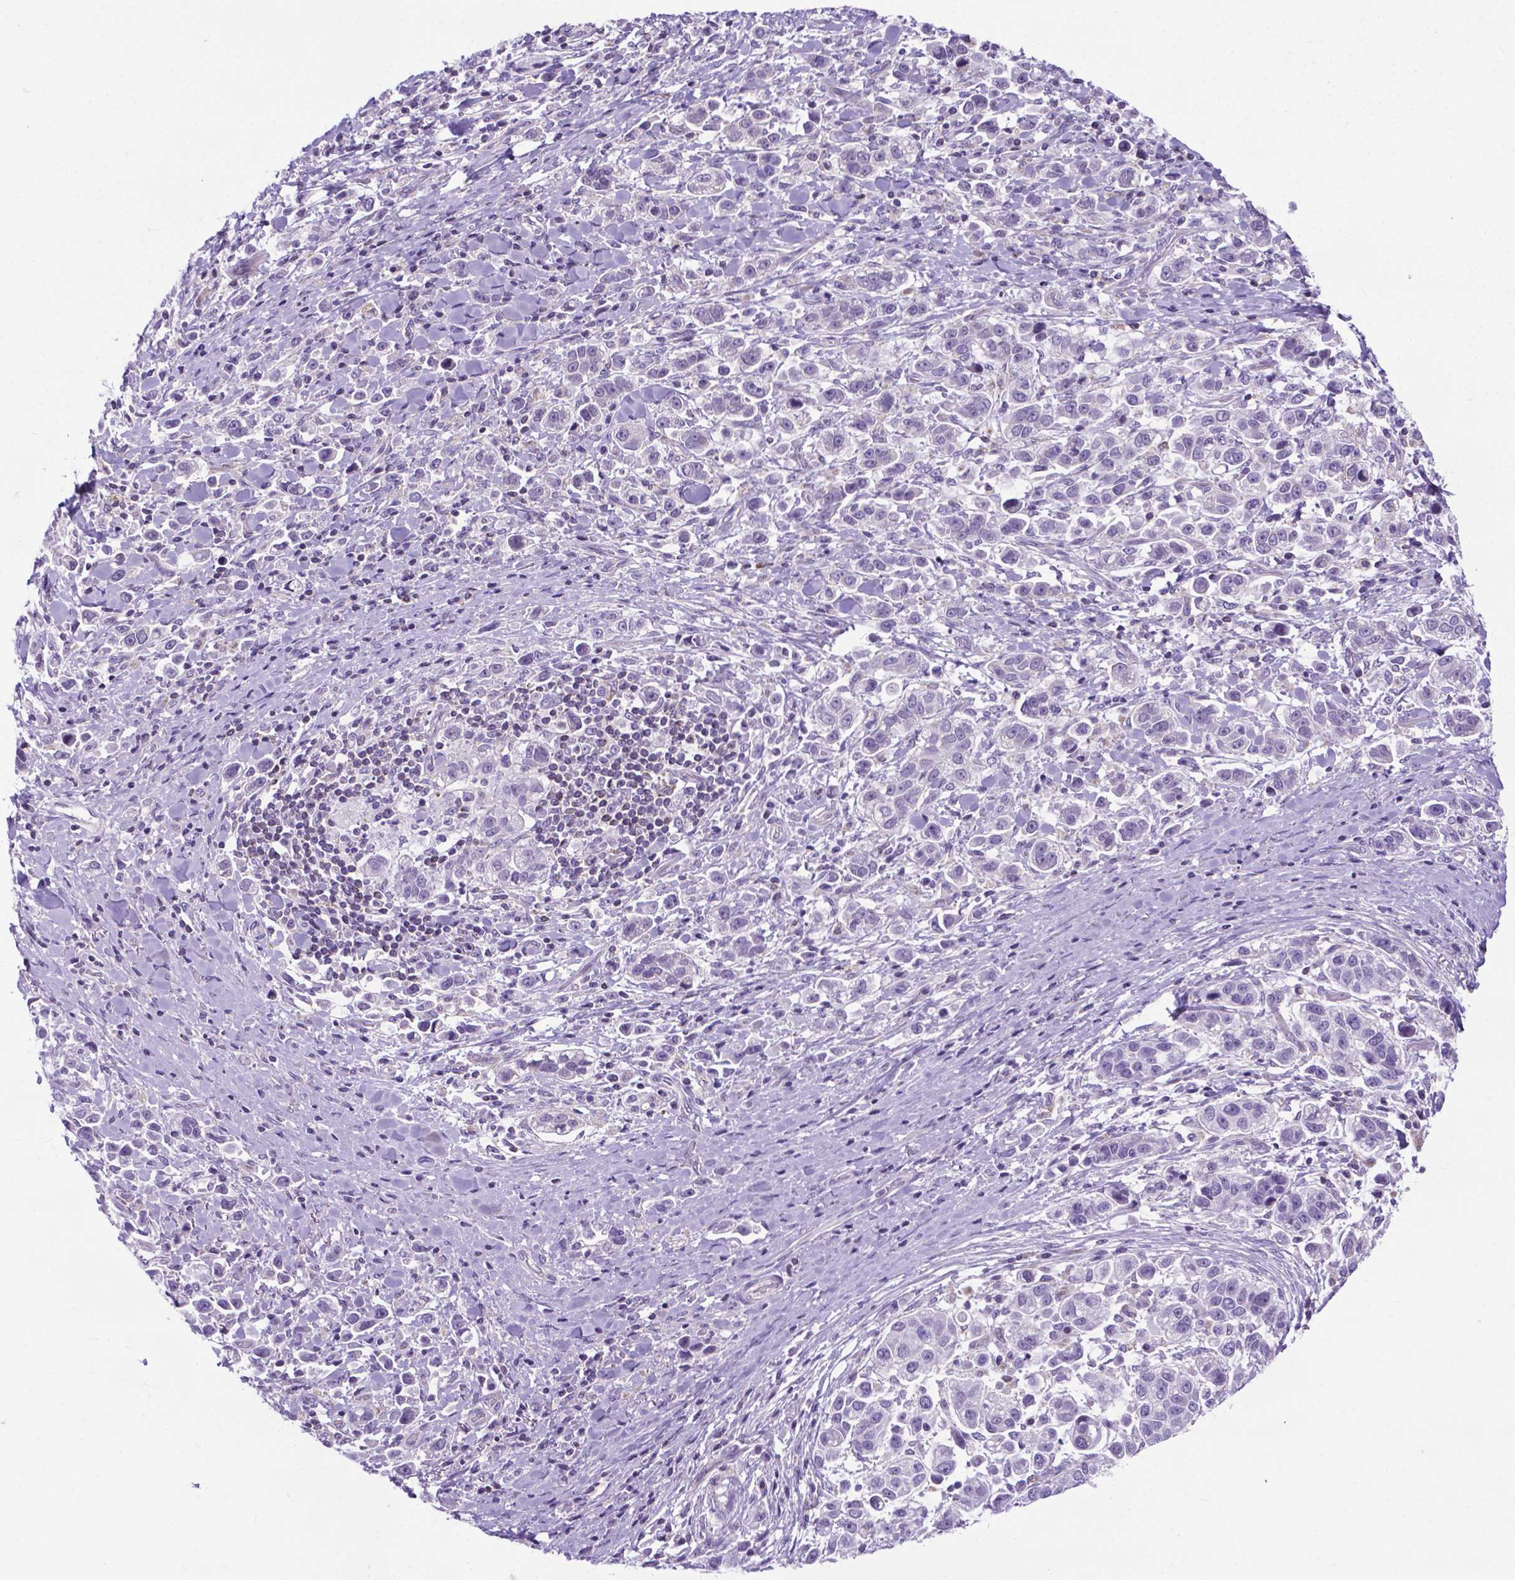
{"staining": {"intensity": "negative", "quantity": "none", "location": "none"}, "tissue": "stomach cancer", "cell_type": "Tumor cells", "image_type": "cancer", "snomed": [{"axis": "morphology", "description": "Adenocarcinoma, NOS"}, {"axis": "topography", "description": "Stomach"}], "caption": "High power microscopy image of an IHC image of stomach cancer (adenocarcinoma), revealing no significant expression in tumor cells.", "gene": "POU3F3", "patient": {"sex": "male", "age": 93}}